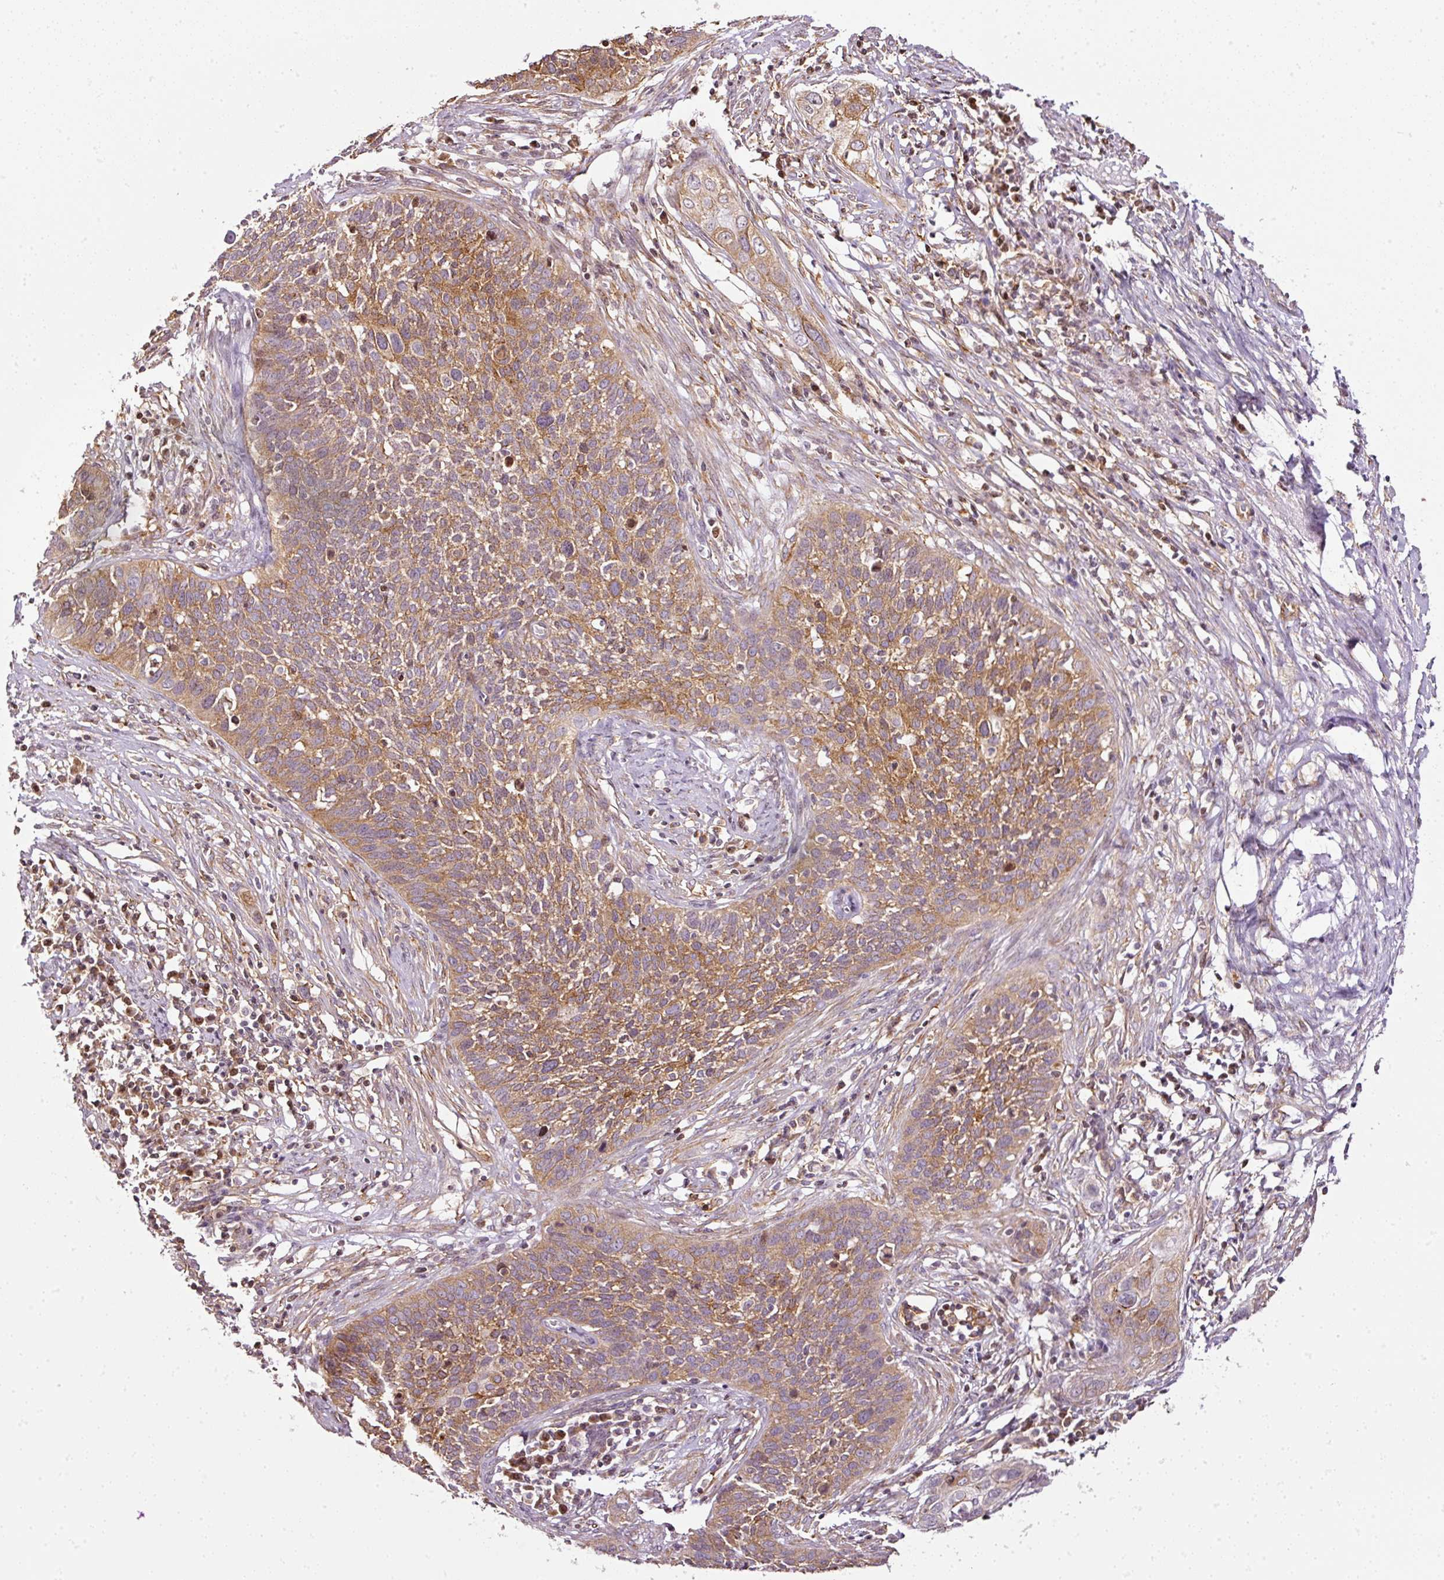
{"staining": {"intensity": "moderate", "quantity": "25%-75%", "location": "cytoplasmic/membranous"}, "tissue": "cervical cancer", "cell_type": "Tumor cells", "image_type": "cancer", "snomed": [{"axis": "morphology", "description": "Squamous cell carcinoma, NOS"}, {"axis": "topography", "description": "Cervix"}], "caption": "Moderate cytoplasmic/membranous staining is appreciated in approximately 25%-75% of tumor cells in squamous cell carcinoma (cervical).", "gene": "SCNM1", "patient": {"sex": "female", "age": 34}}